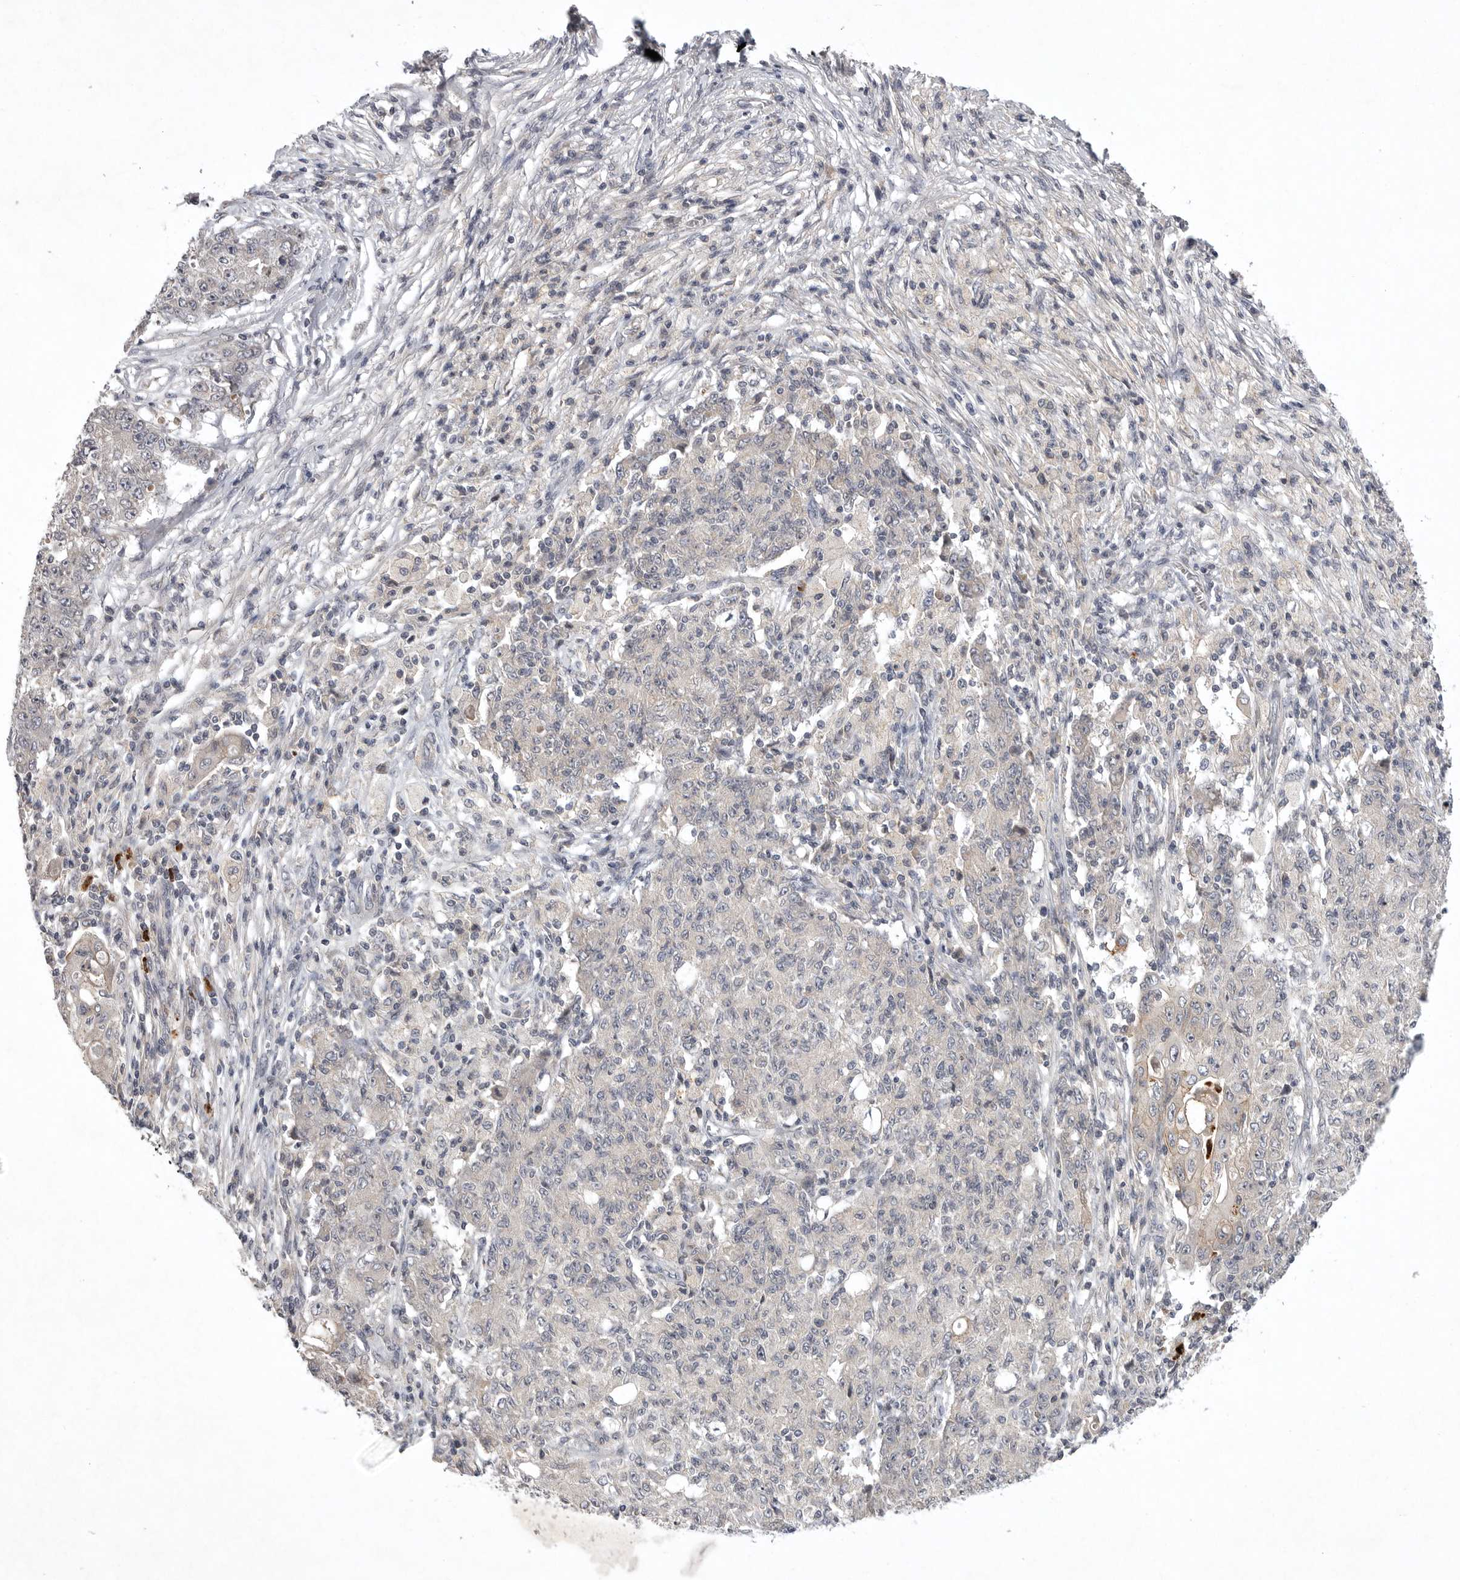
{"staining": {"intensity": "negative", "quantity": "none", "location": "none"}, "tissue": "ovarian cancer", "cell_type": "Tumor cells", "image_type": "cancer", "snomed": [{"axis": "morphology", "description": "Carcinoma, endometroid"}, {"axis": "topography", "description": "Ovary"}], "caption": "Endometroid carcinoma (ovarian) was stained to show a protein in brown. There is no significant positivity in tumor cells. Brightfield microscopy of immunohistochemistry (IHC) stained with DAB (3,3'-diaminobenzidine) (brown) and hematoxylin (blue), captured at high magnification.", "gene": "UBE3D", "patient": {"sex": "female", "age": 42}}